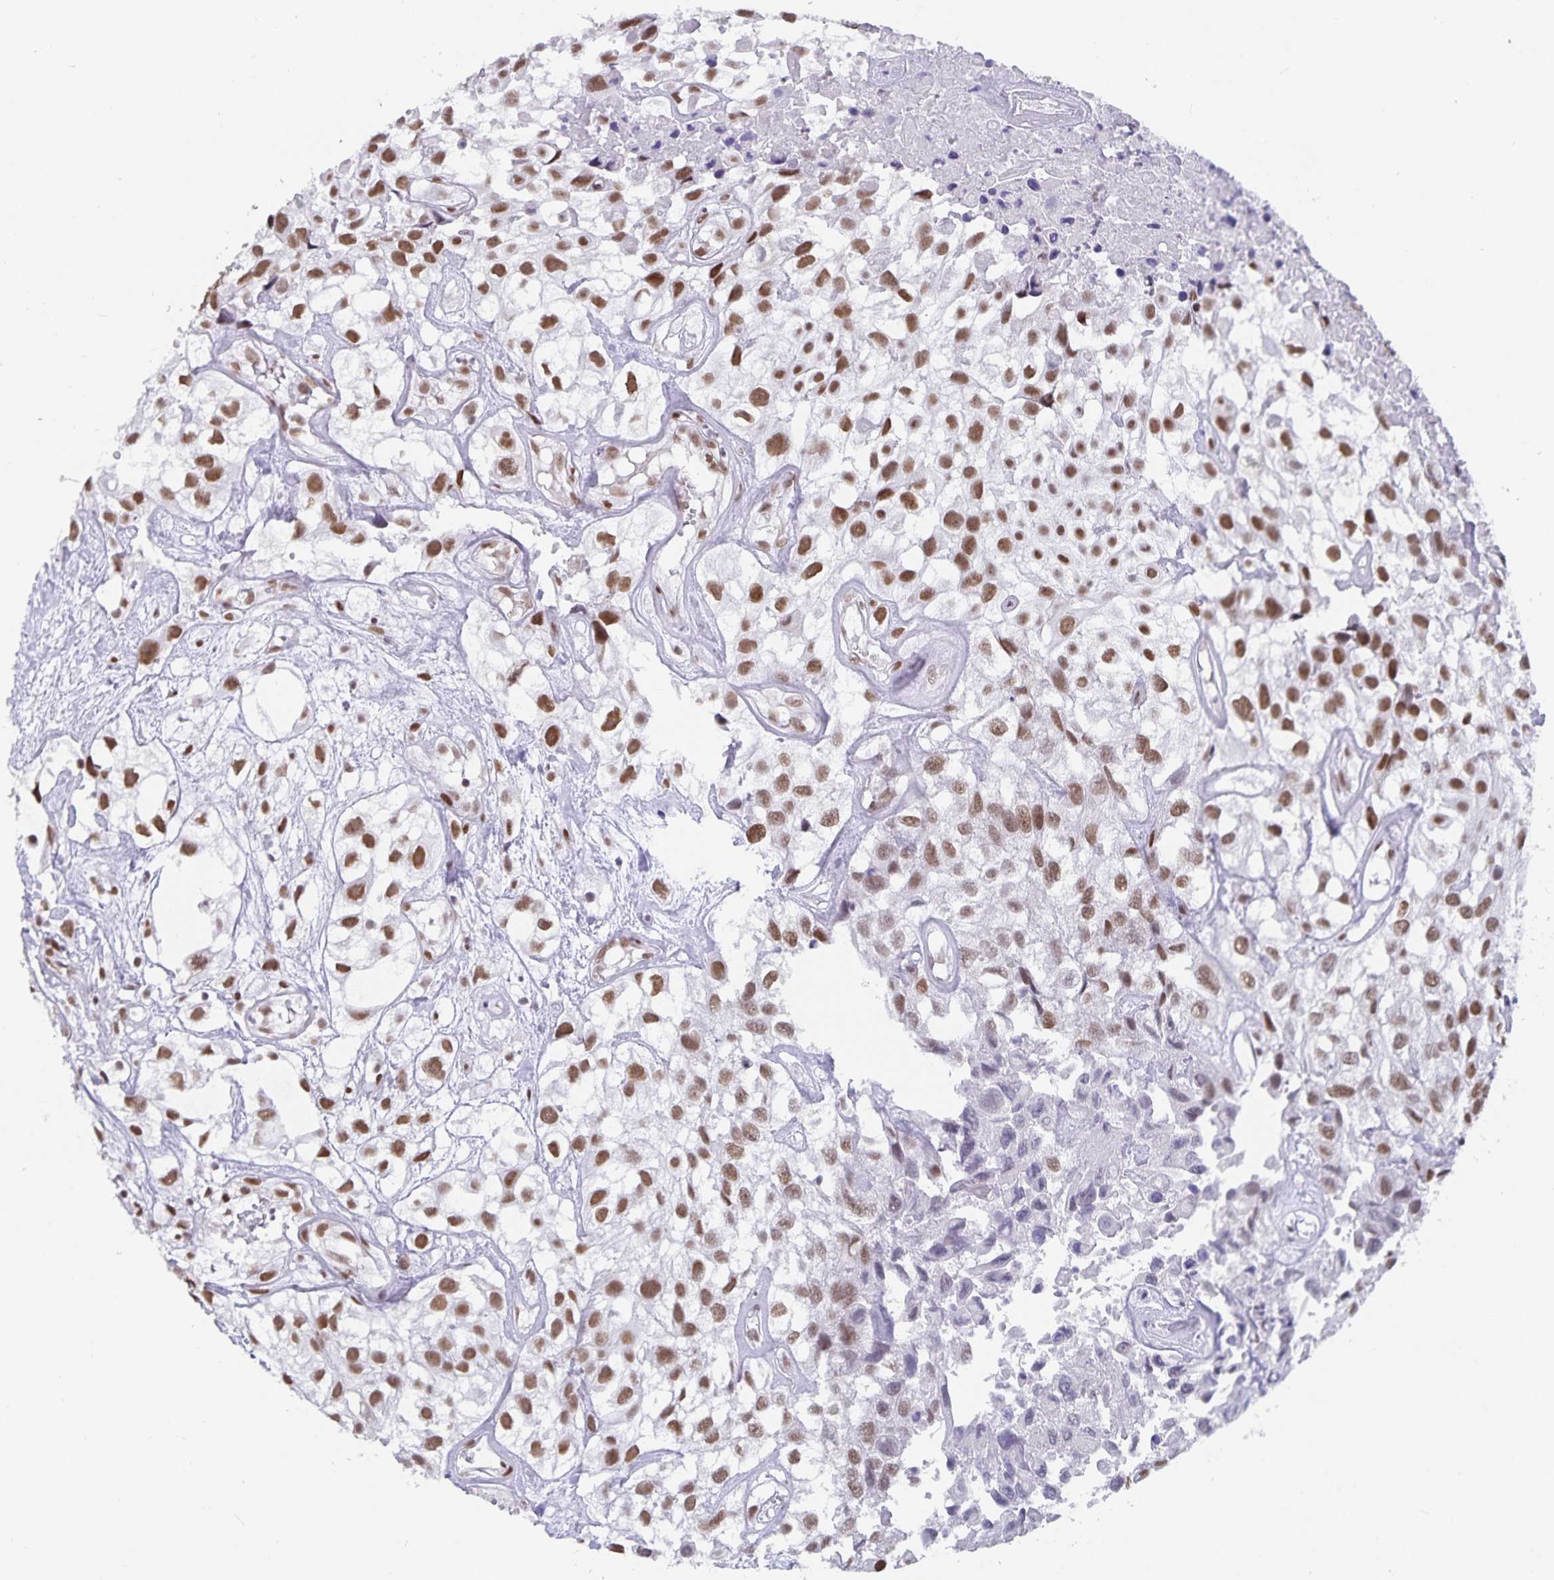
{"staining": {"intensity": "moderate", "quantity": ">75%", "location": "nuclear"}, "tissue": "urothelial cancer", "cell_type": "Tumor cells", "image_type": "cancer", "snomed": [{"axis": "morphology", "description": "Urothelial carcinoma, High grade"}, {"axis": "topography", "description": "Urinary bladder"}], "caption": "Human urothelial carcinoma (high-grade) stained with a brown dye exhibits moderate nuclear positive expression in approximately >75% of tumor cells.", "gene": "PBX2", "patient": {"sex": "male", "age": 56}}